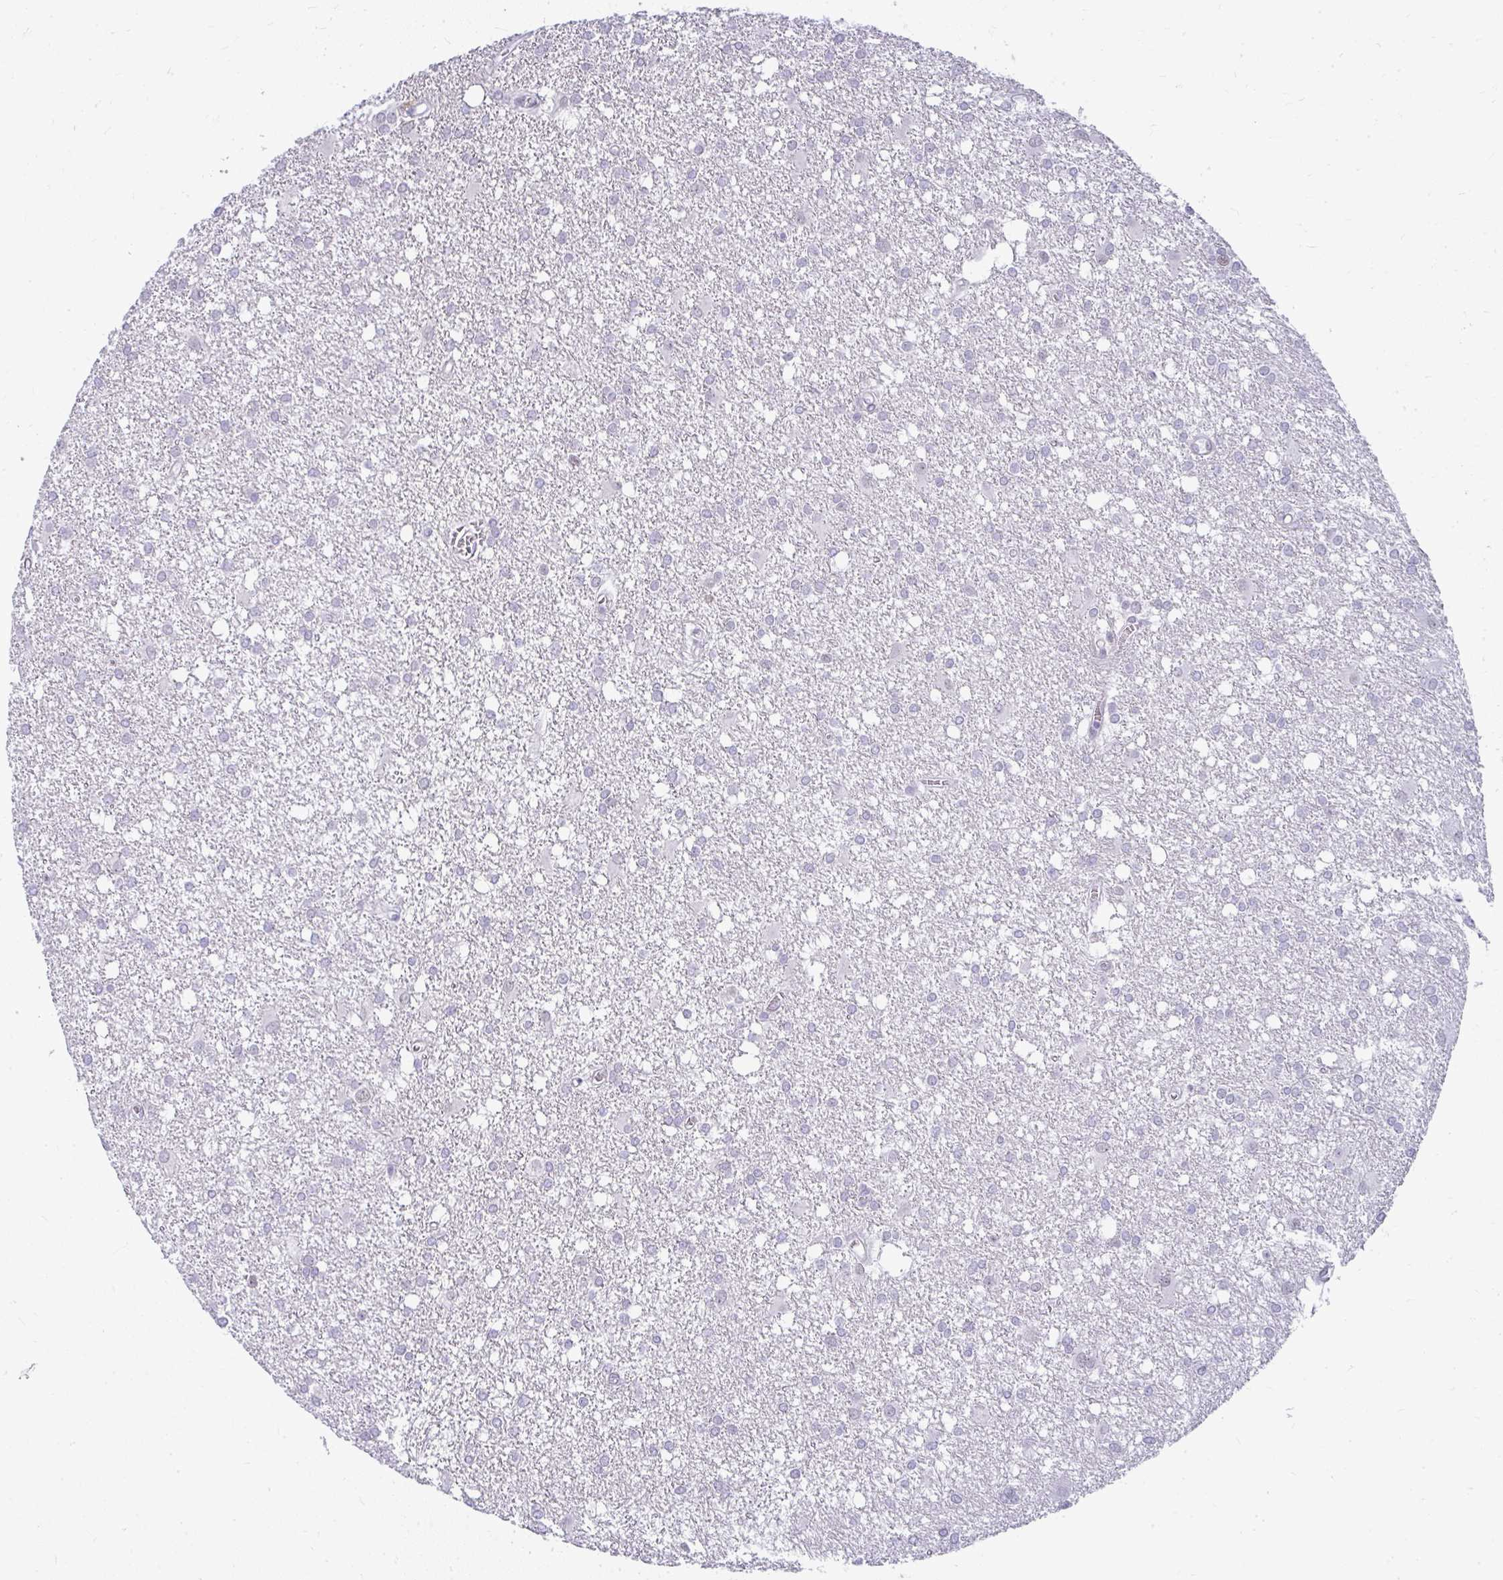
{"staining": {"intensity": "negative", "quantity": "none", "location": "none"}, "tissue": "glioma", "cell_type": "Tumor cells", "image_type": "cancer", "snomed": [{"axis": "morphology", "description": "Glioma, malignant, High grade"}, {"axis": "topography", "description": "Brain"}], "caption": "Tumor cells show no significant protein staining in high-grade glioma (malignant).", "gene": "TEX33", "patient": {"sex": "male", "age": 48}}